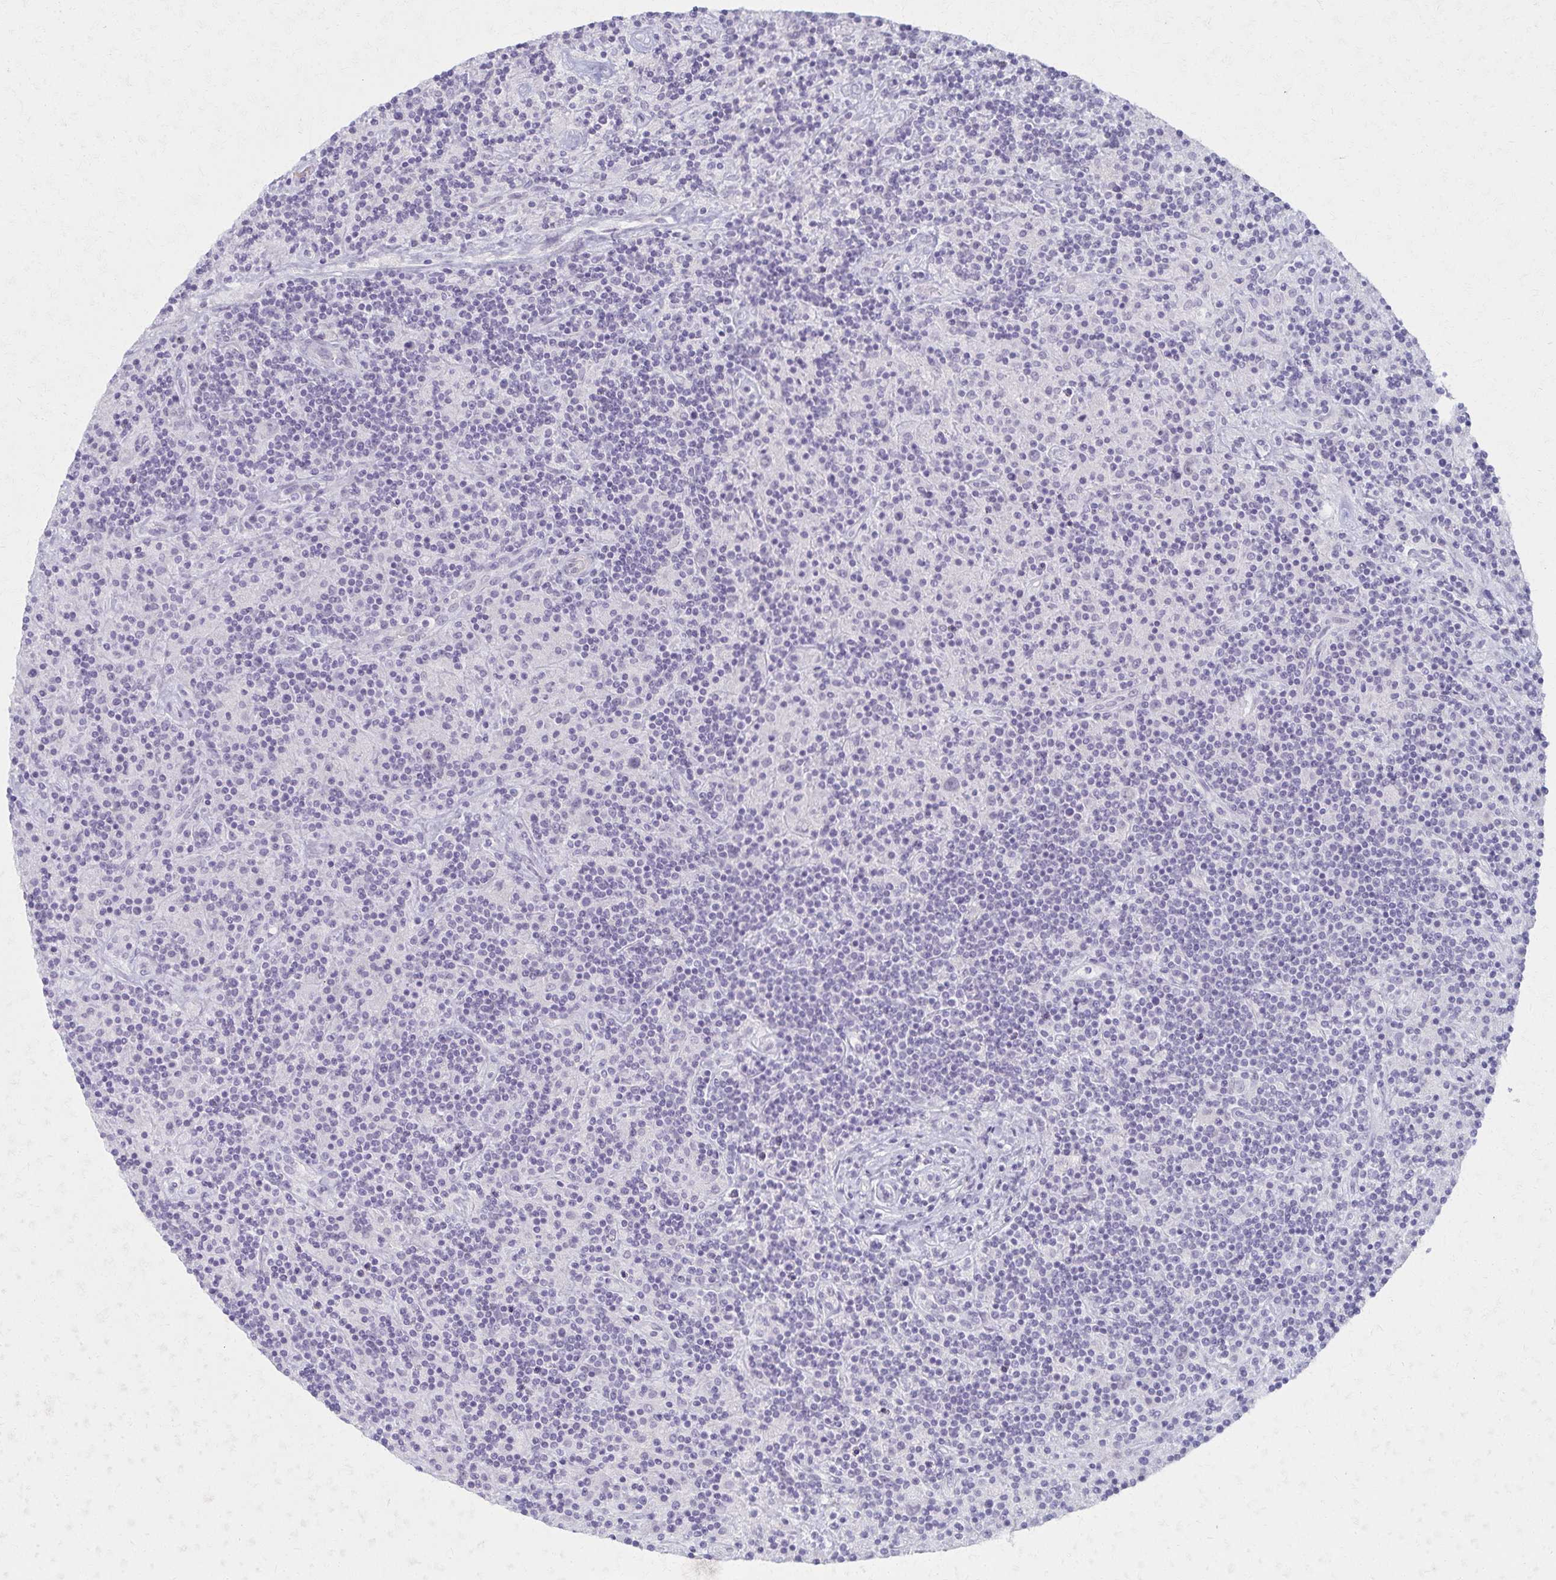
{"staining": {"intensity": "negative", "quantity": "none", "location": "none"}, "tissue": "lymphoma", "cell_type": "Tumor cells", "image_type": "cancer", "snomed": [{"axis": "morphology", "description": "Hodgkin's disease, NOS"}, {"axis": "topography", "description": "Lymph node"}], "caption": "Image shows no protein staining in tumor cells of lymphoma tissue.", "gene": "MORC4", "patient": {"sex": "male", "age": 70}}